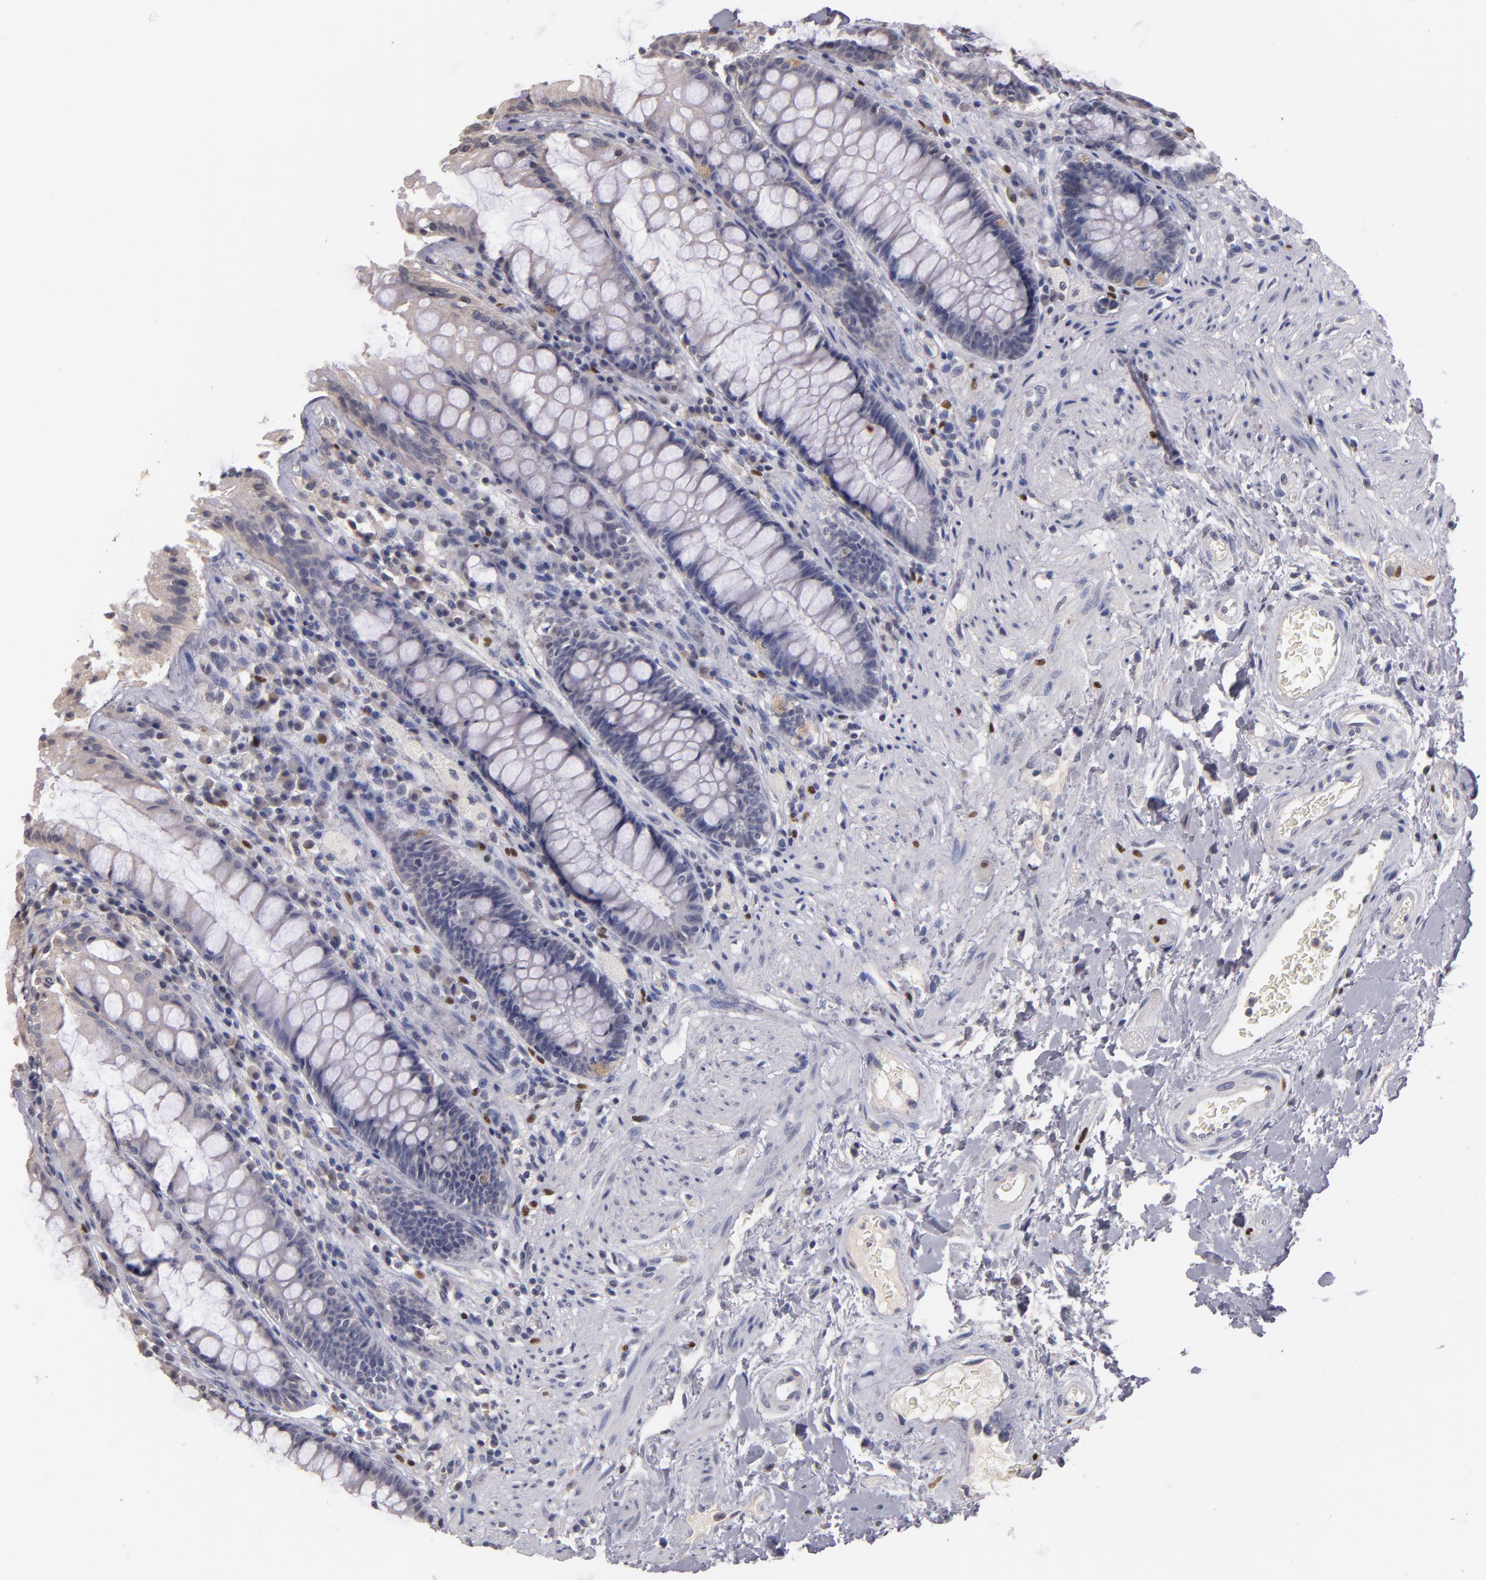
{"staining": {"intensity": "negative", "quantity": "none", "location": "none"}, "tissue": "rectum", "cell_type": "Glandular cells", "image_type": "normal", "snomed": [{"axis": "morphology", "description": "Normal tissue, NOS"}, {"axis": "topography", "description": "Rectum"}], "caption": "Immunohistochemical staining of normal rectum exhibits no significant staining in glandular cells. Brightfield microscopy of immunohistochemistry stained with DAB (3,3'-diaminobenzidine) (brown) and hematoxylin (blue), captured at high magnification.", "gene": "SOX10", "patient": {"sex": "female", "age": 46}}